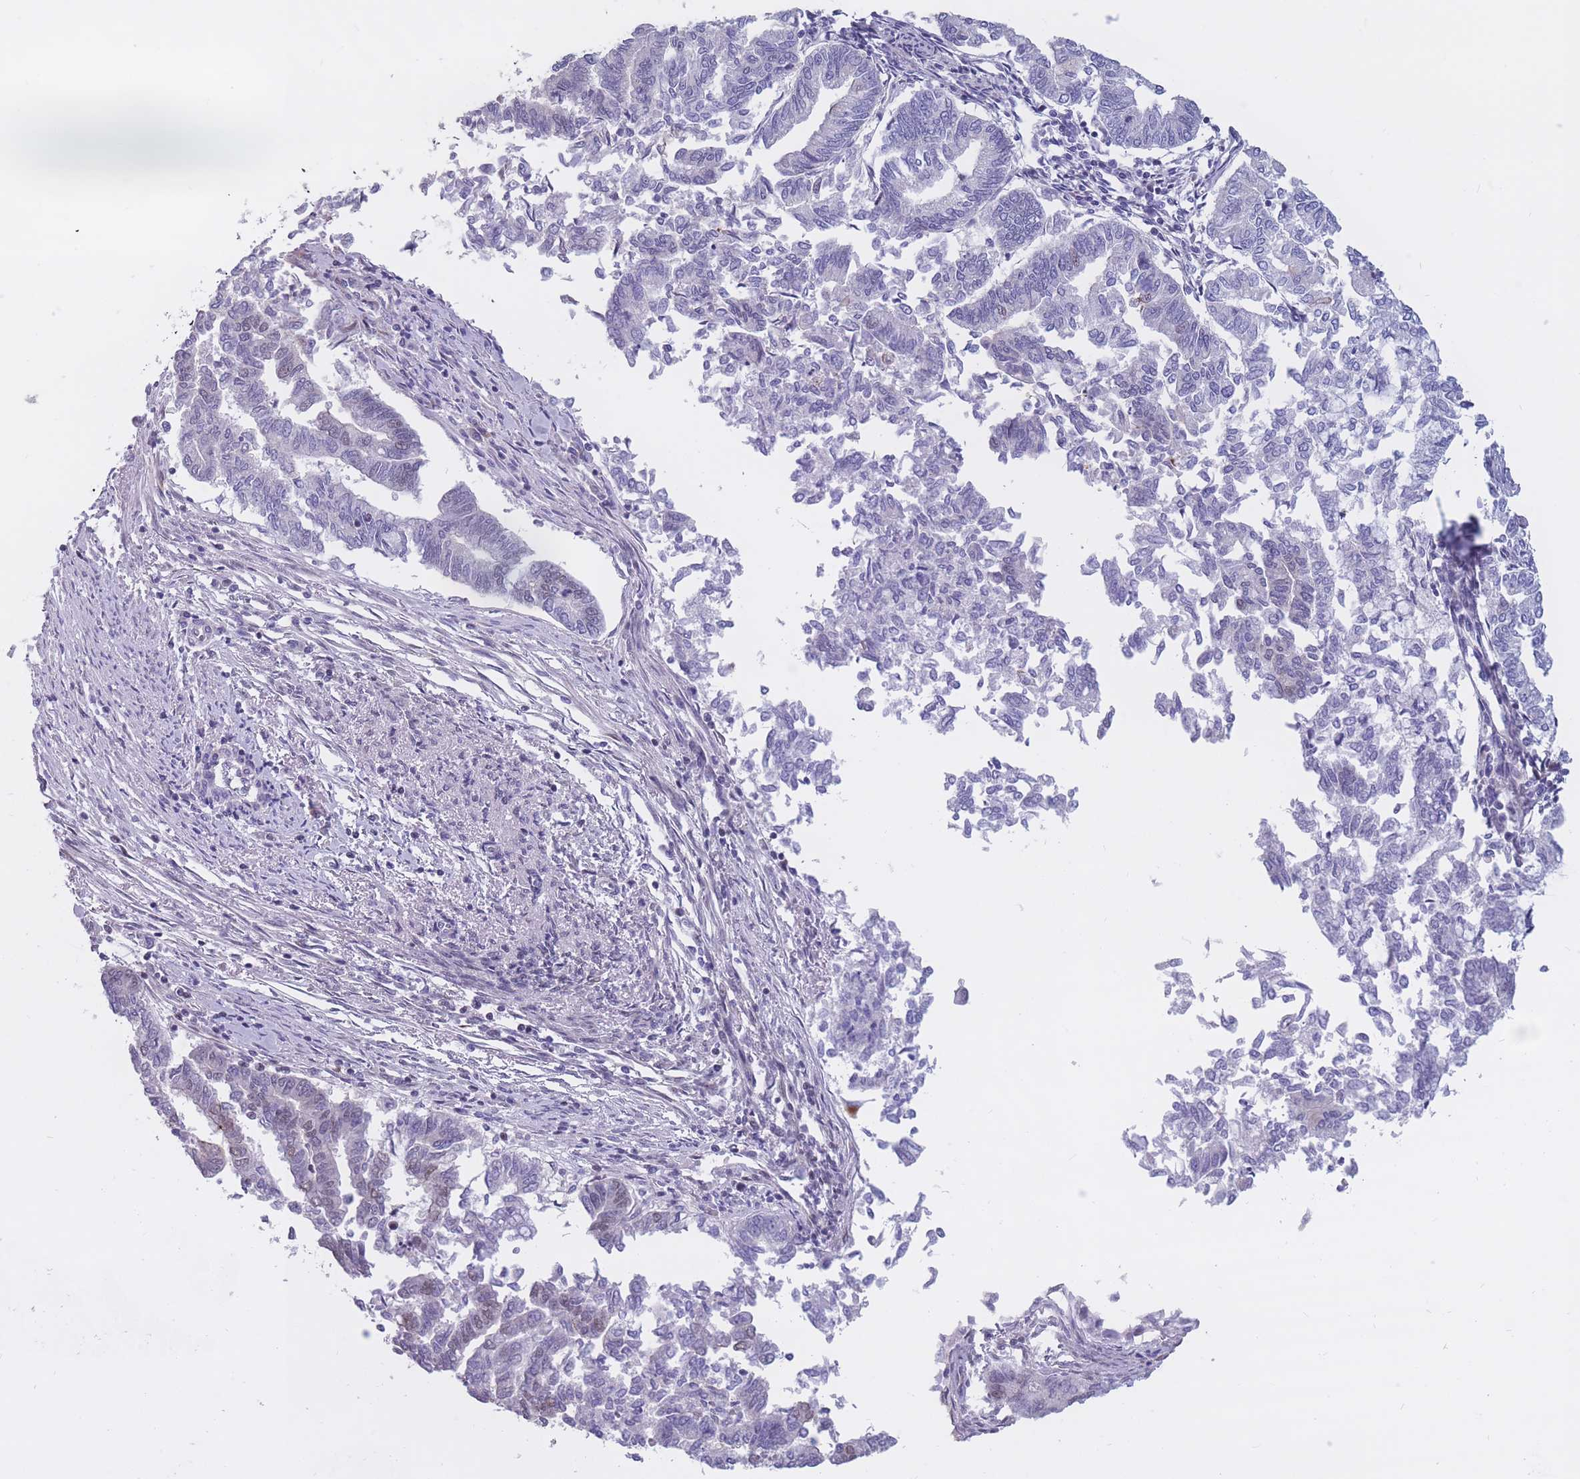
{"staining": {"intensity": "negative", "quantity": "none", "location": "none"}, "tissue": "endometrial cancer", "cell_type": "Tumor cells", "image_type": "cancer", "snomed": [{"axis": "morphology", "description": "Adenocarcinoma, NOS"}, {"axis": "topography", "description": "Endometrium"}], "caption": "An immunohistochemistry photomicrograph of endometrial cancer is shown. There is no staining in tumor cells of endometrial cancer.", "gene": "BCL9L", "patient": {"sex": "female", "age": 79}}